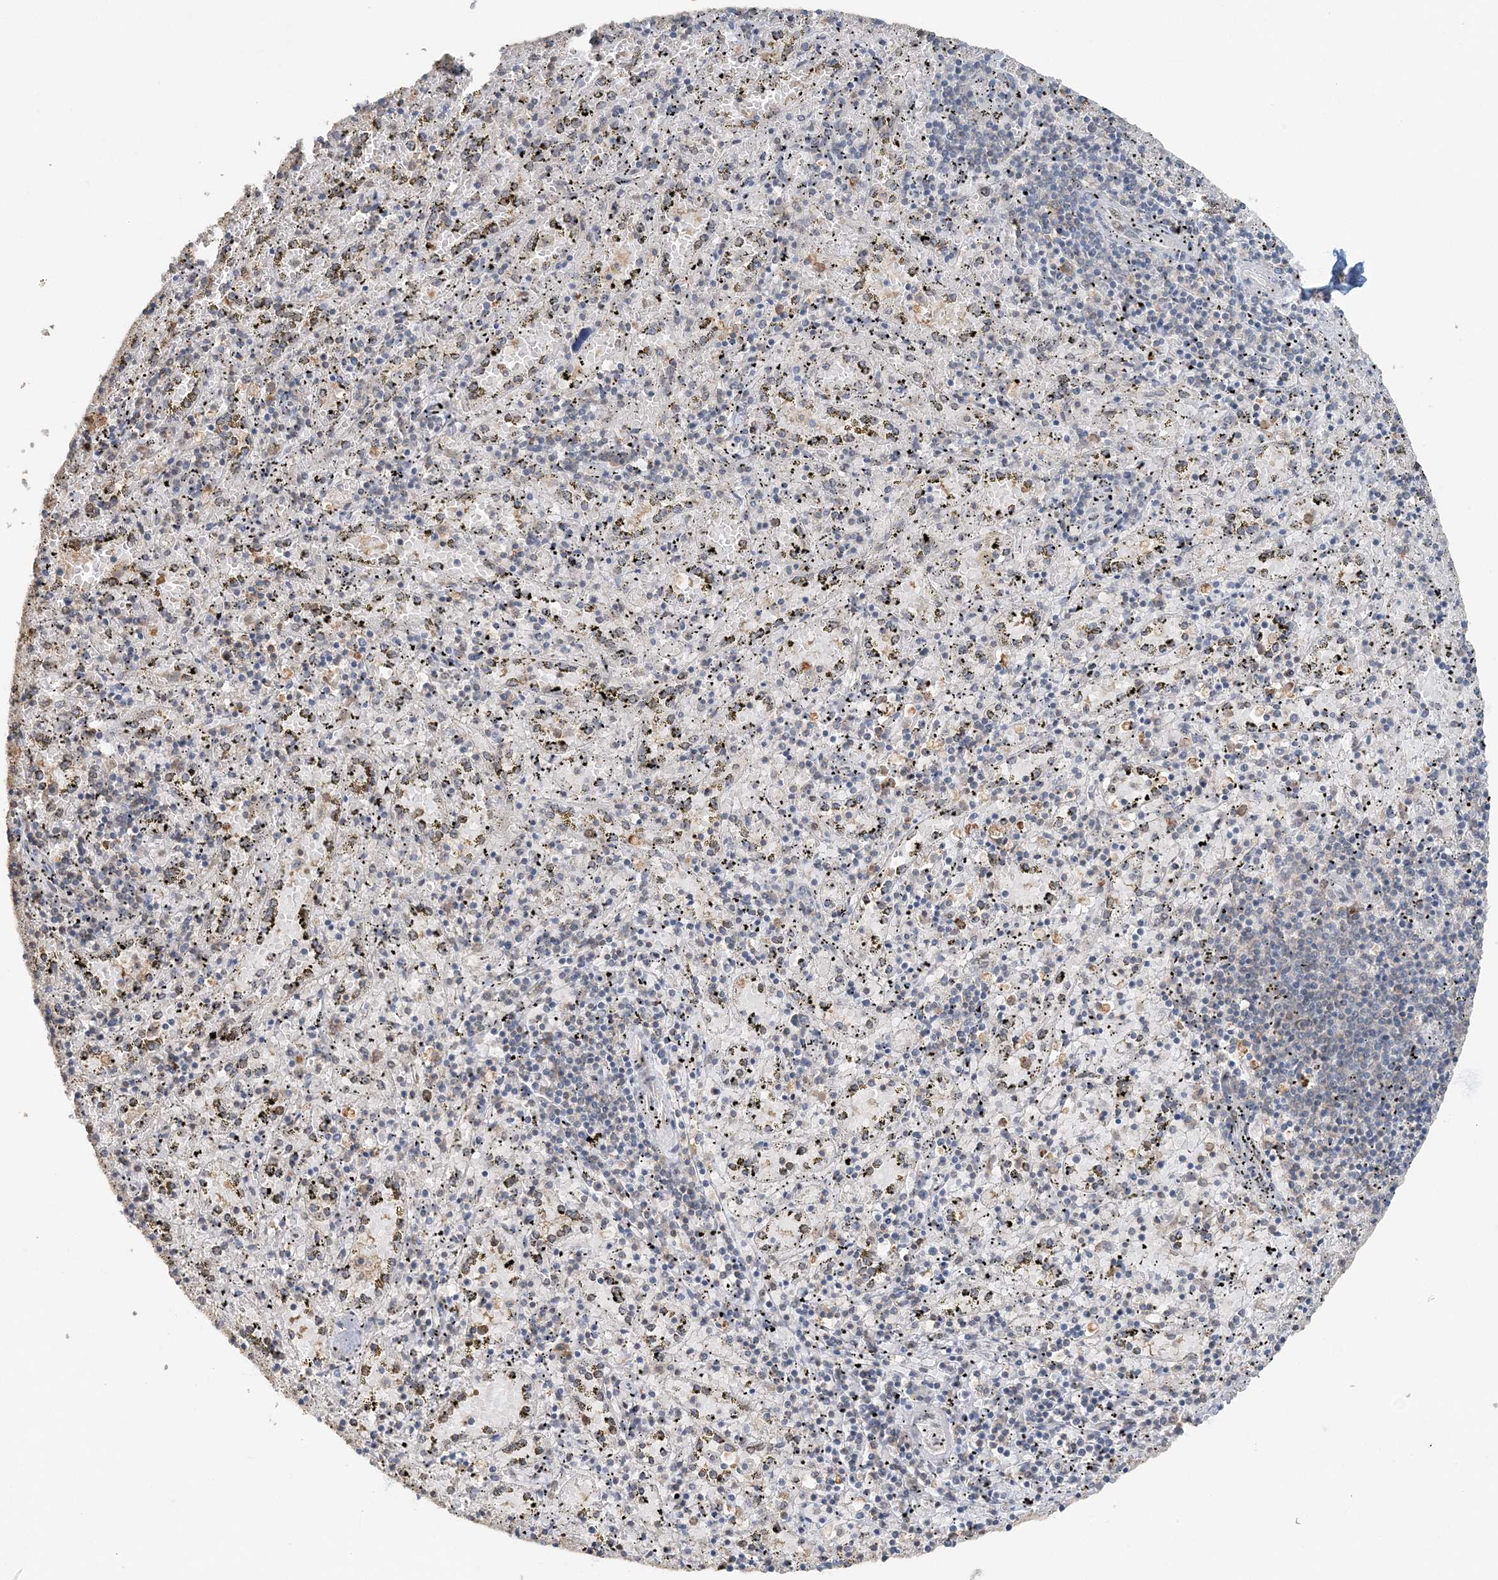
{"staining": {"intensity": "strong", "quantity": "<25%", "location": "cytoplasmic/membranous"}, "tissue": "spleen", "cell_type": "Cells in red pulp", "image_type": "normal", "snomed": [{"axis": "morphology", "description": "Normal tissue, NOS"}, {"axis": "topography", "description": "Spleen"}], "caption": "Unremarkable spleen displays strong cytoplasmic/membranous staining in about <25% of cells in red pulp, visualized by immunohistochemistry.", "gene": "FAM110A", "patient": {"sex": "male", "age": 11}}